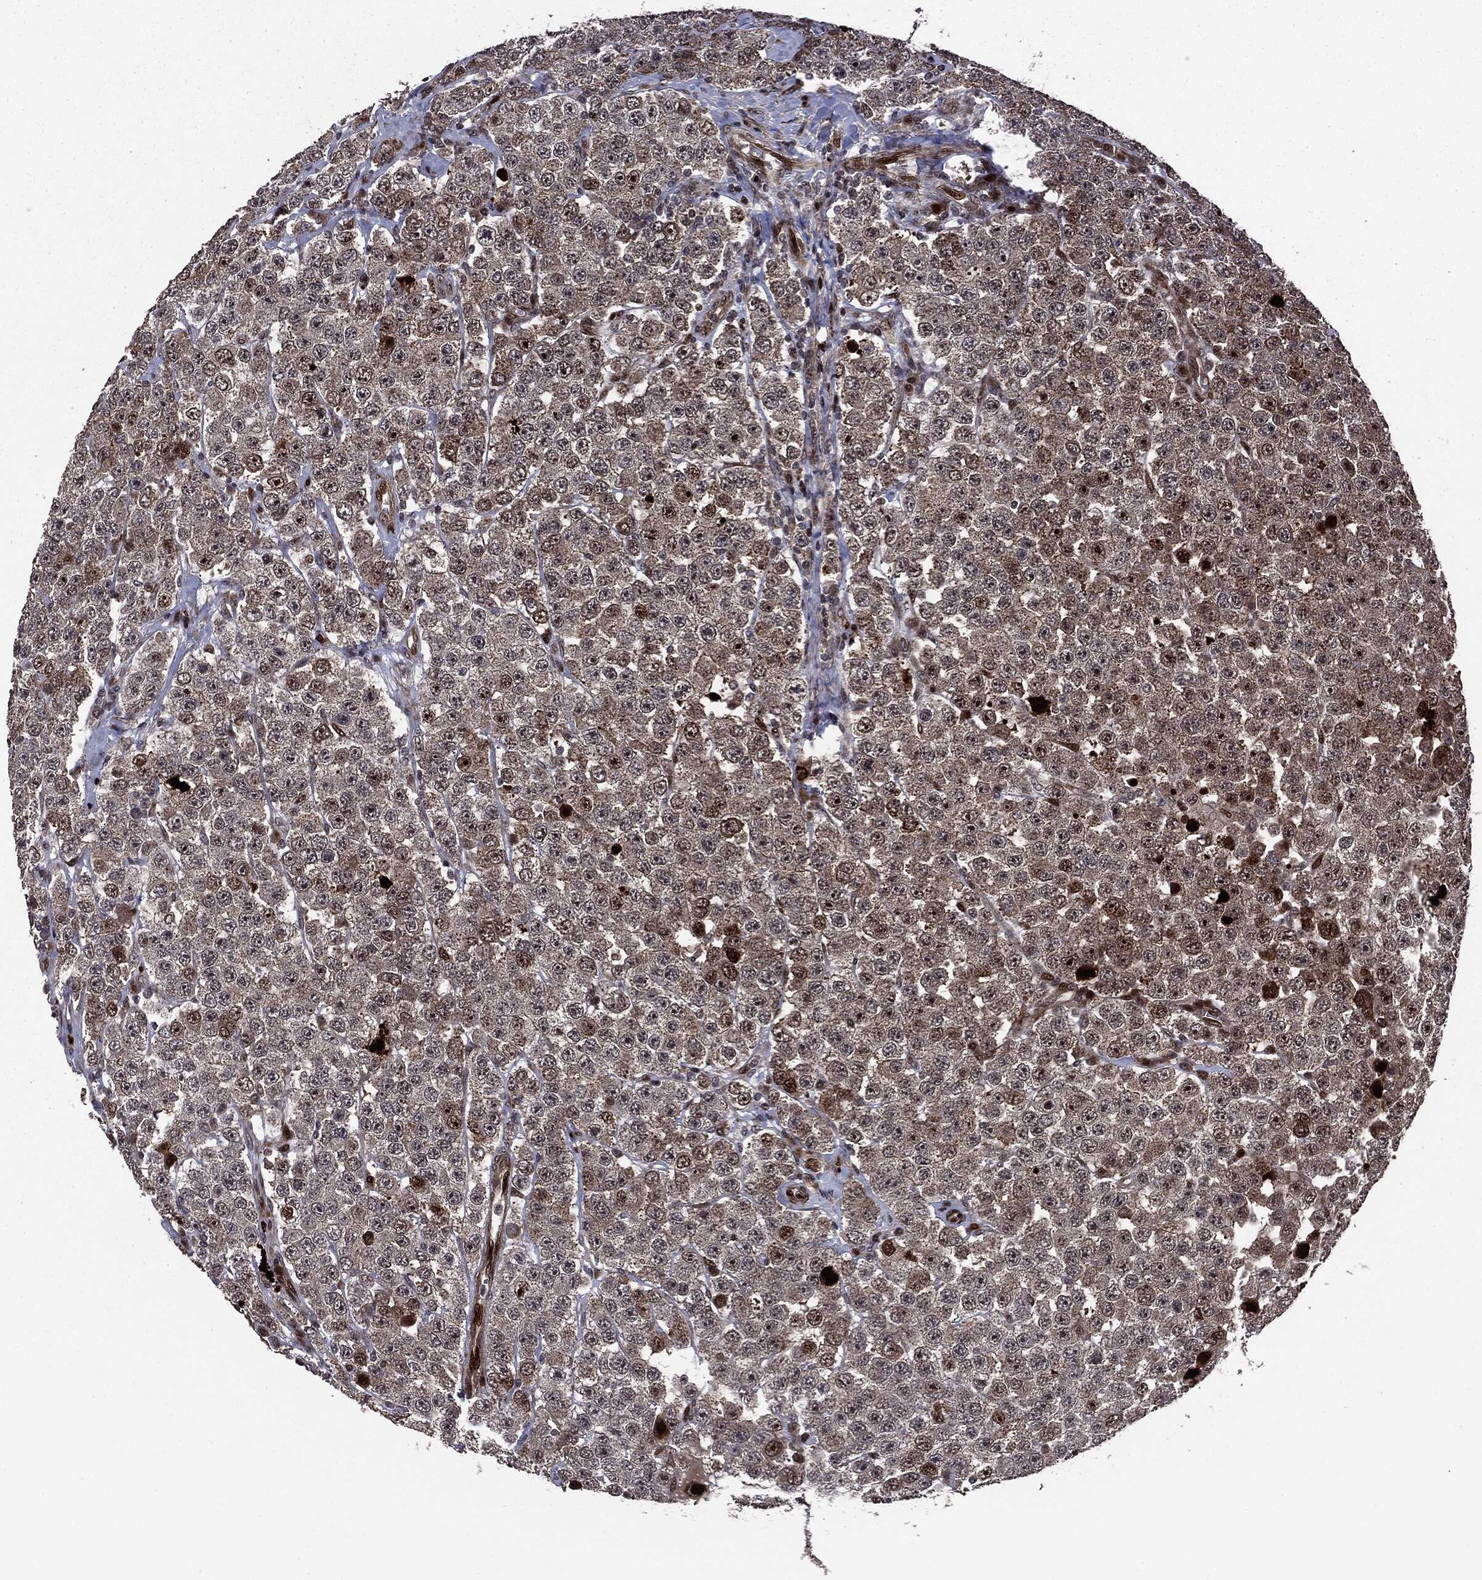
{"staining": {"intensity": "strong", "quantity": "<25%", "location": "cytoplasmic/membranous,nuclear"}, "tissue": "testis cancer", "cell_type": "Tumor cells", "image_type": "cancer", "snomed": [{"axis": "morphology", "description": "Seminoma, NOS"}, {"axis": "topography", "description": "Testis"}], "caption": "The immunohistochemical stain shows strong cytoplasmic/membranous and nuclear expression in tumor cells of testis cancer (seminoma) tissue.", "gene": "SMAD4", "patient": {"sex": "male", "age": 28}}